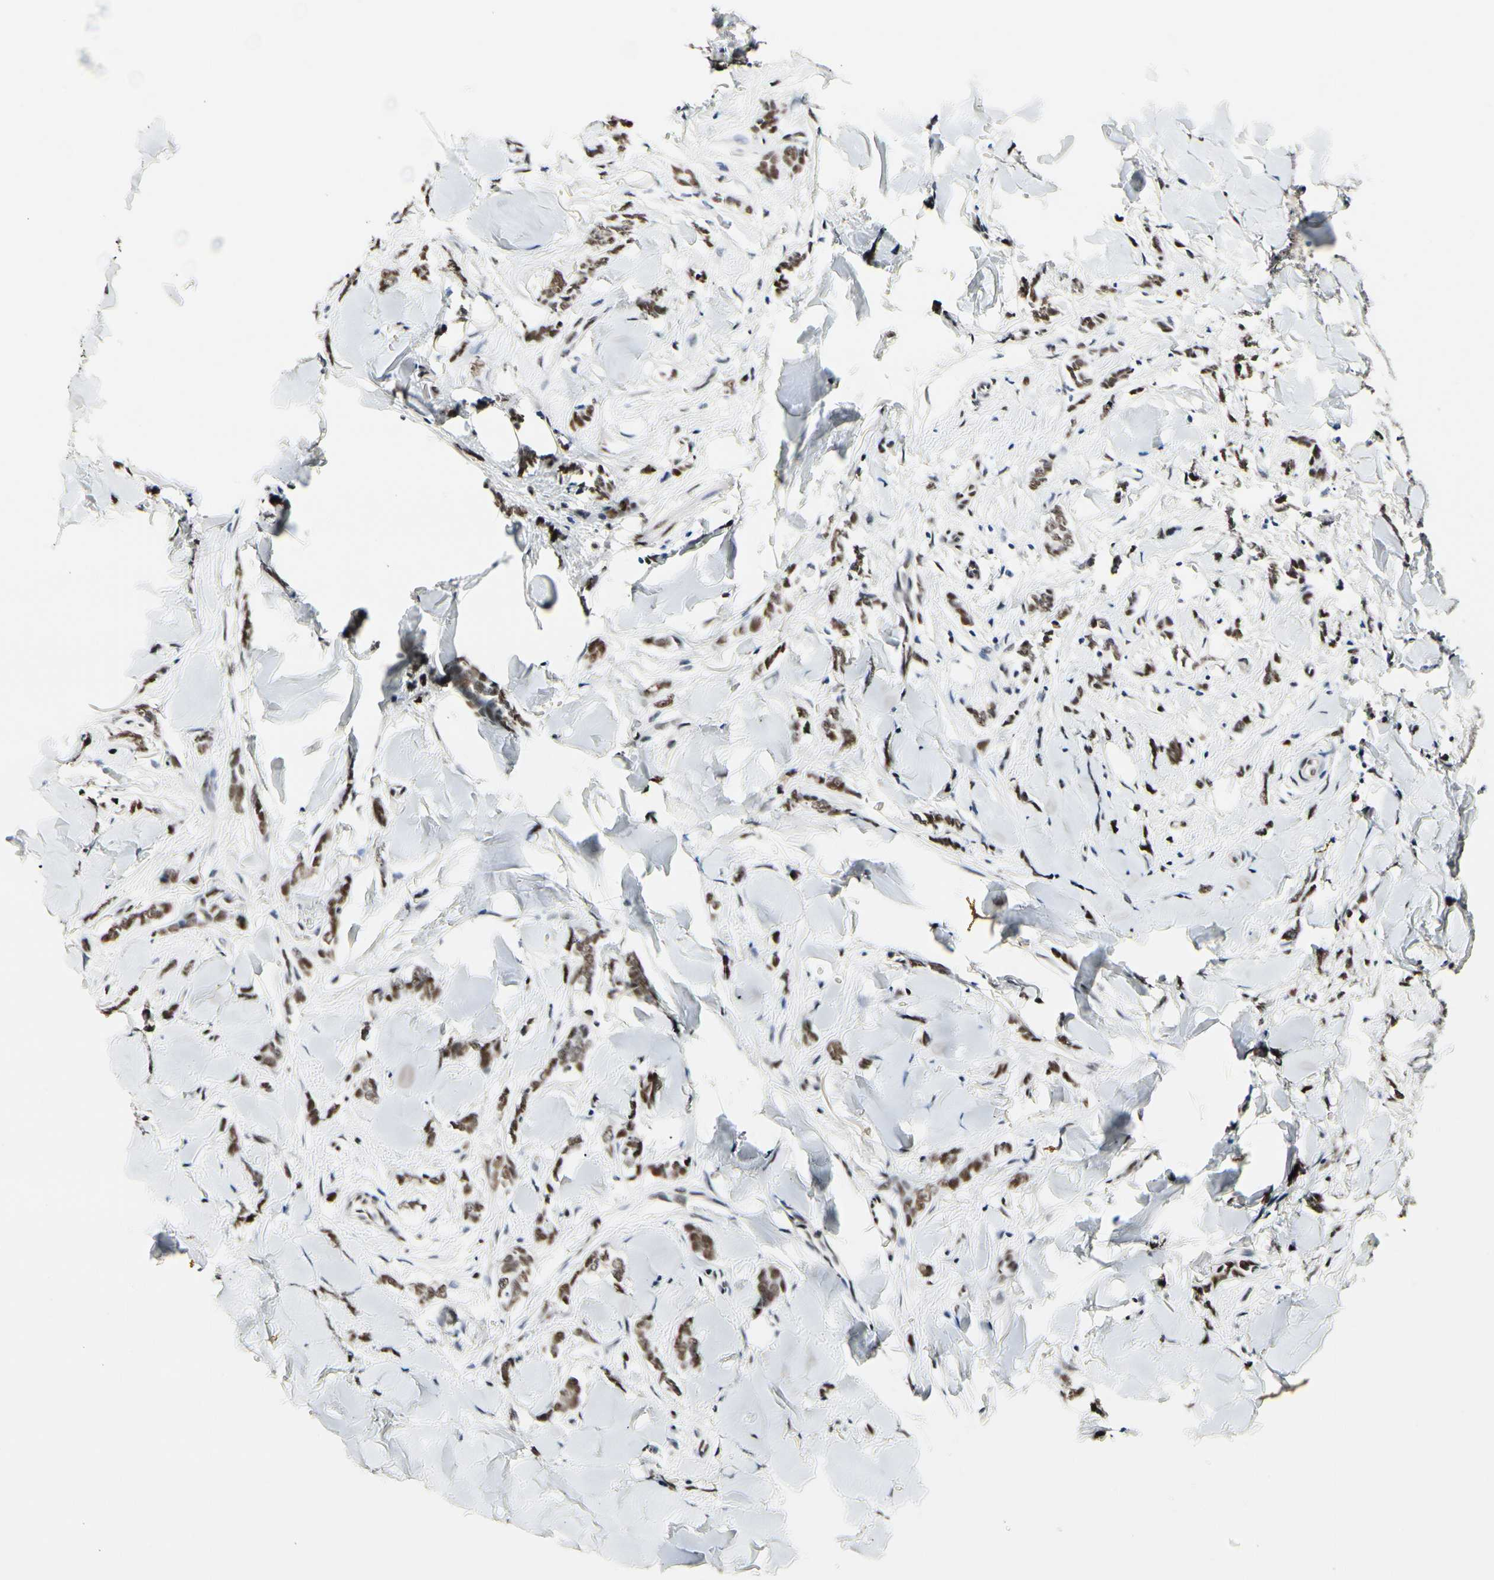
{"staining": {"intensity": "moderate", "quantity": ">75%", "location": "nuclear"}, "tissue": "breast cancer", "cell_type": "Tumor cells", "image_type": "cancer", "snomed": [{"axis": "morphology", "description": "Lobular carcinoma"}, {"axis": "topography", "description": "Skin"}, {"axis": "topography", "description": "Breast"}], "caption": "Immunohistochemical staining of breast lobular carcinoma reveals medium levels of moderate nuclear protein expression in approximately >75% of tumor cells.", "gene": "NFIA", "patient": {"sex": "female", "age": 46}}